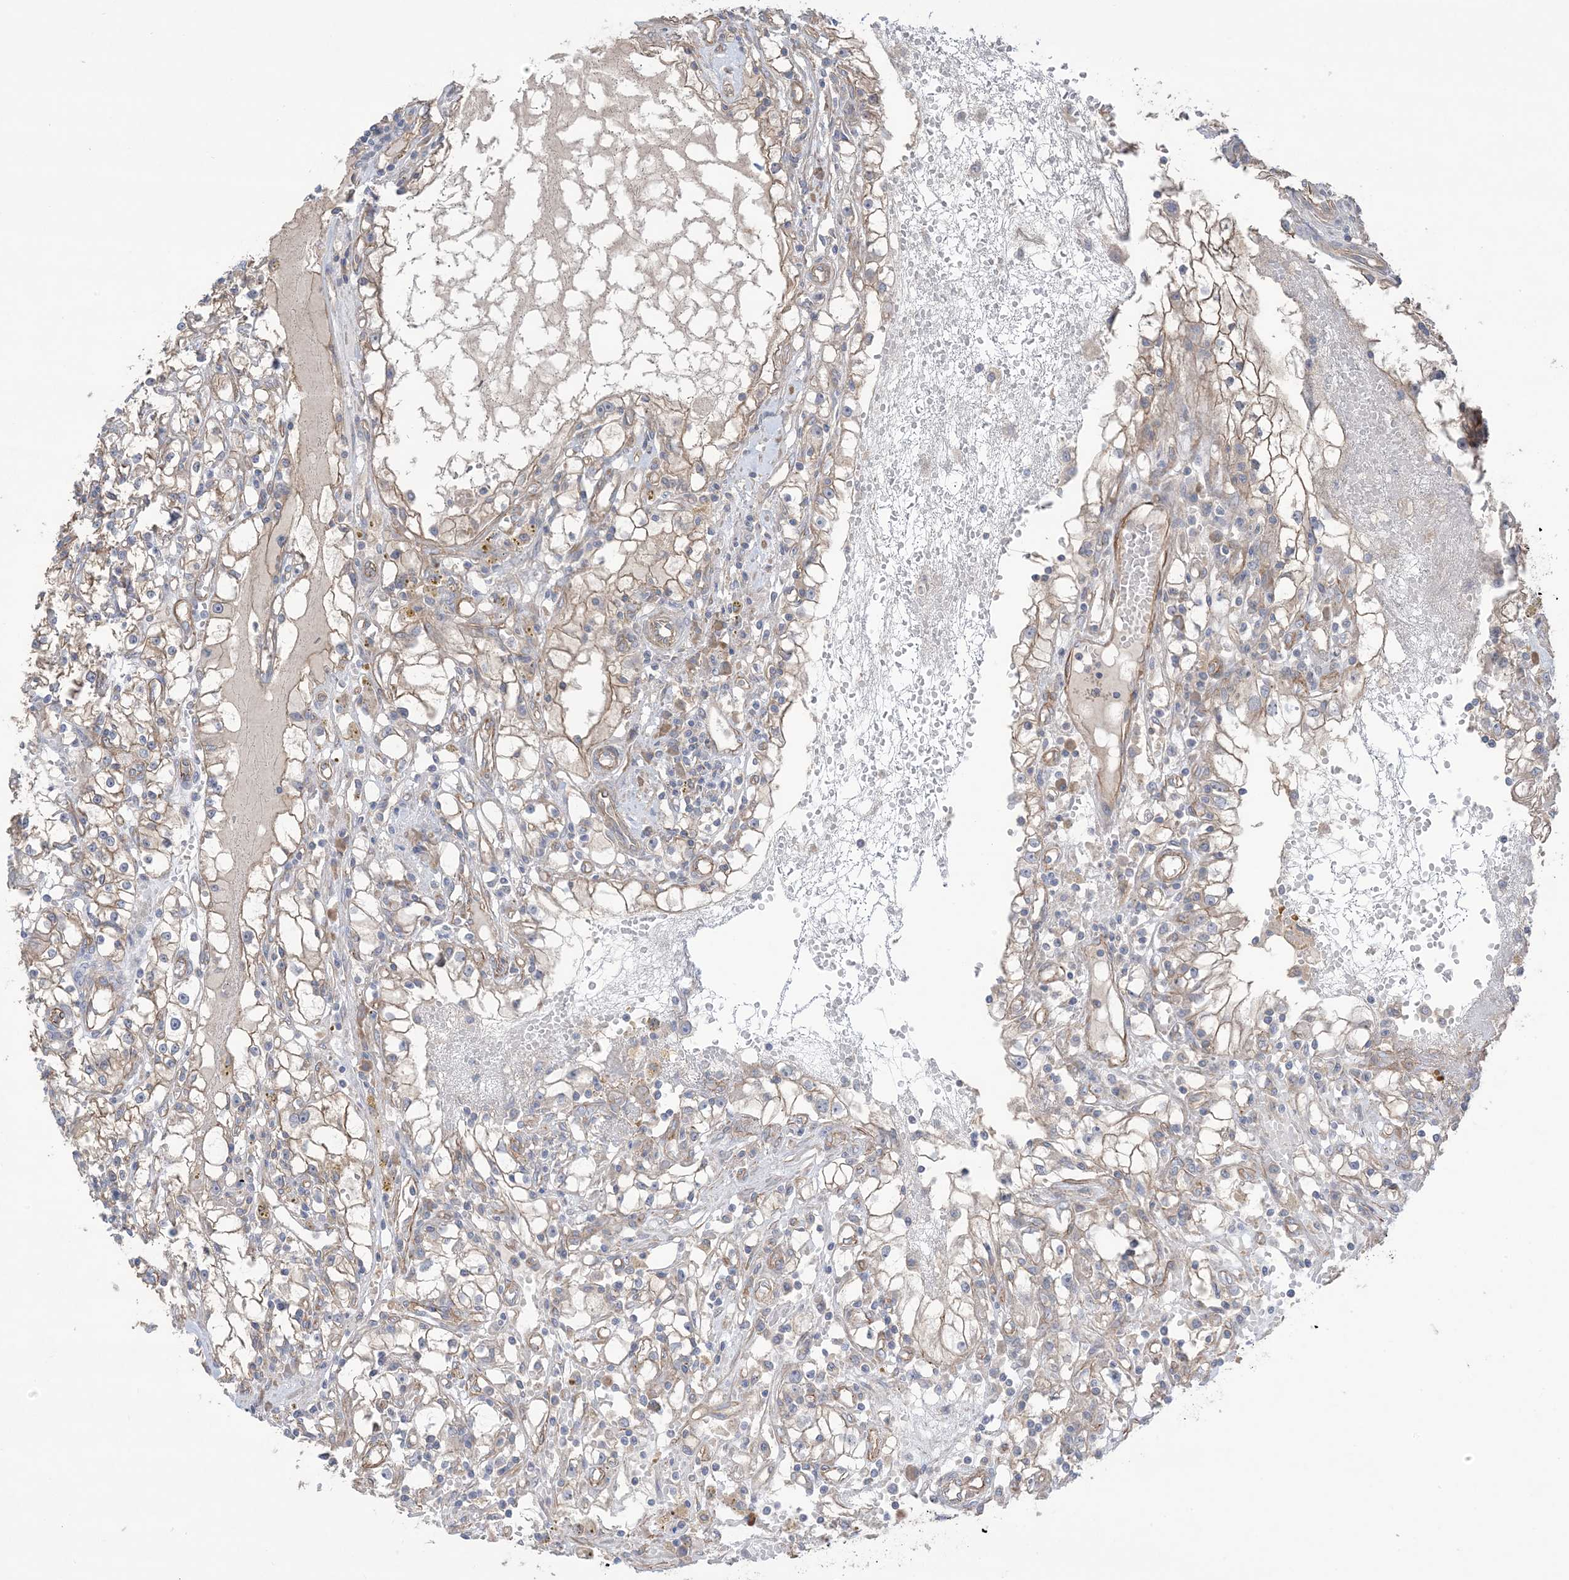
{"staining": {"intensity": "weak", "quantity": "25%-75%", "location": "cytoplasmic/membranous"}, "tissue": "renal cancer", "cell_type": "Tumor cells", "image_type": "cancer", "snomed": [{"axis": "morphology", "description": "Adenocarcinoma, NOS"}, {"axis": "topography", "description": "Kidney"}], "caption": "Renal adenocarcinoma stained with DAB immunohistochemistry displays low levels of weak cytoplasmic/membranous staining in approximately 25%-75% of tumor cells.", "gene": "CCNY", "patient": {"sex": "male", "age": 56}}